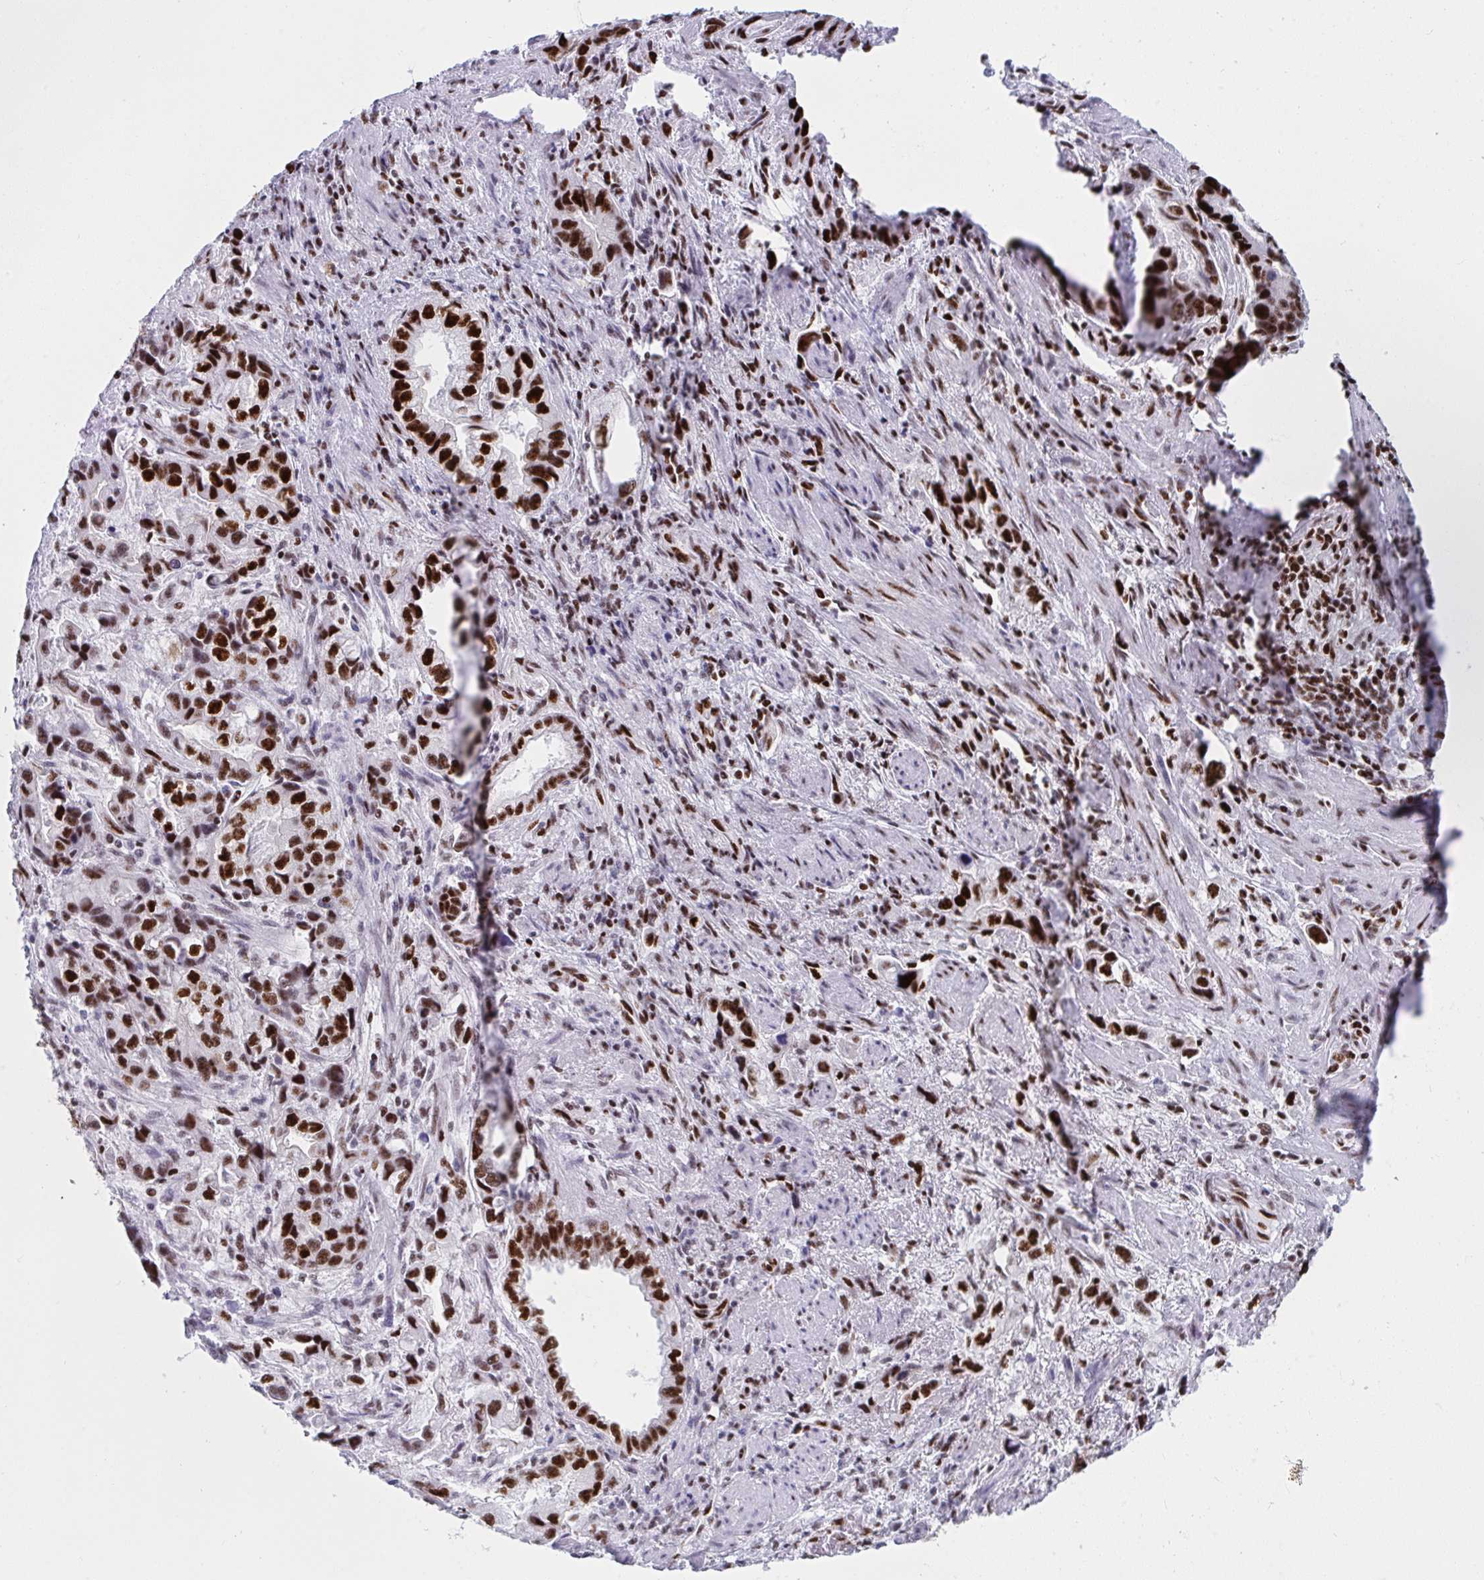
{"staining": {"intensity": "strong", "quantity": "25%-75%", "location": "nuclear"}, "tissue": "stomach cancer", "cell_type": "Tumor cells", "image_type": "cancer", "snomed": [{"axis": "morphology", "description": "Adenocarcinoma, NOS"}, {"axis": "topography", "description": "Stomach, lower"}], "caption": "Protein staining by immunohistochemistry reveals strong nuclear staining in approximately 25%-75% of tumor cells in stomach cancer (adenocarcinoma). The staining is performed using DAB brown chromogen to label protein expression. The nuclei are counter-stained blue using hematoxylin.", "gene": "IKZF2", "patient": {"sex": "female", "age": 93}}